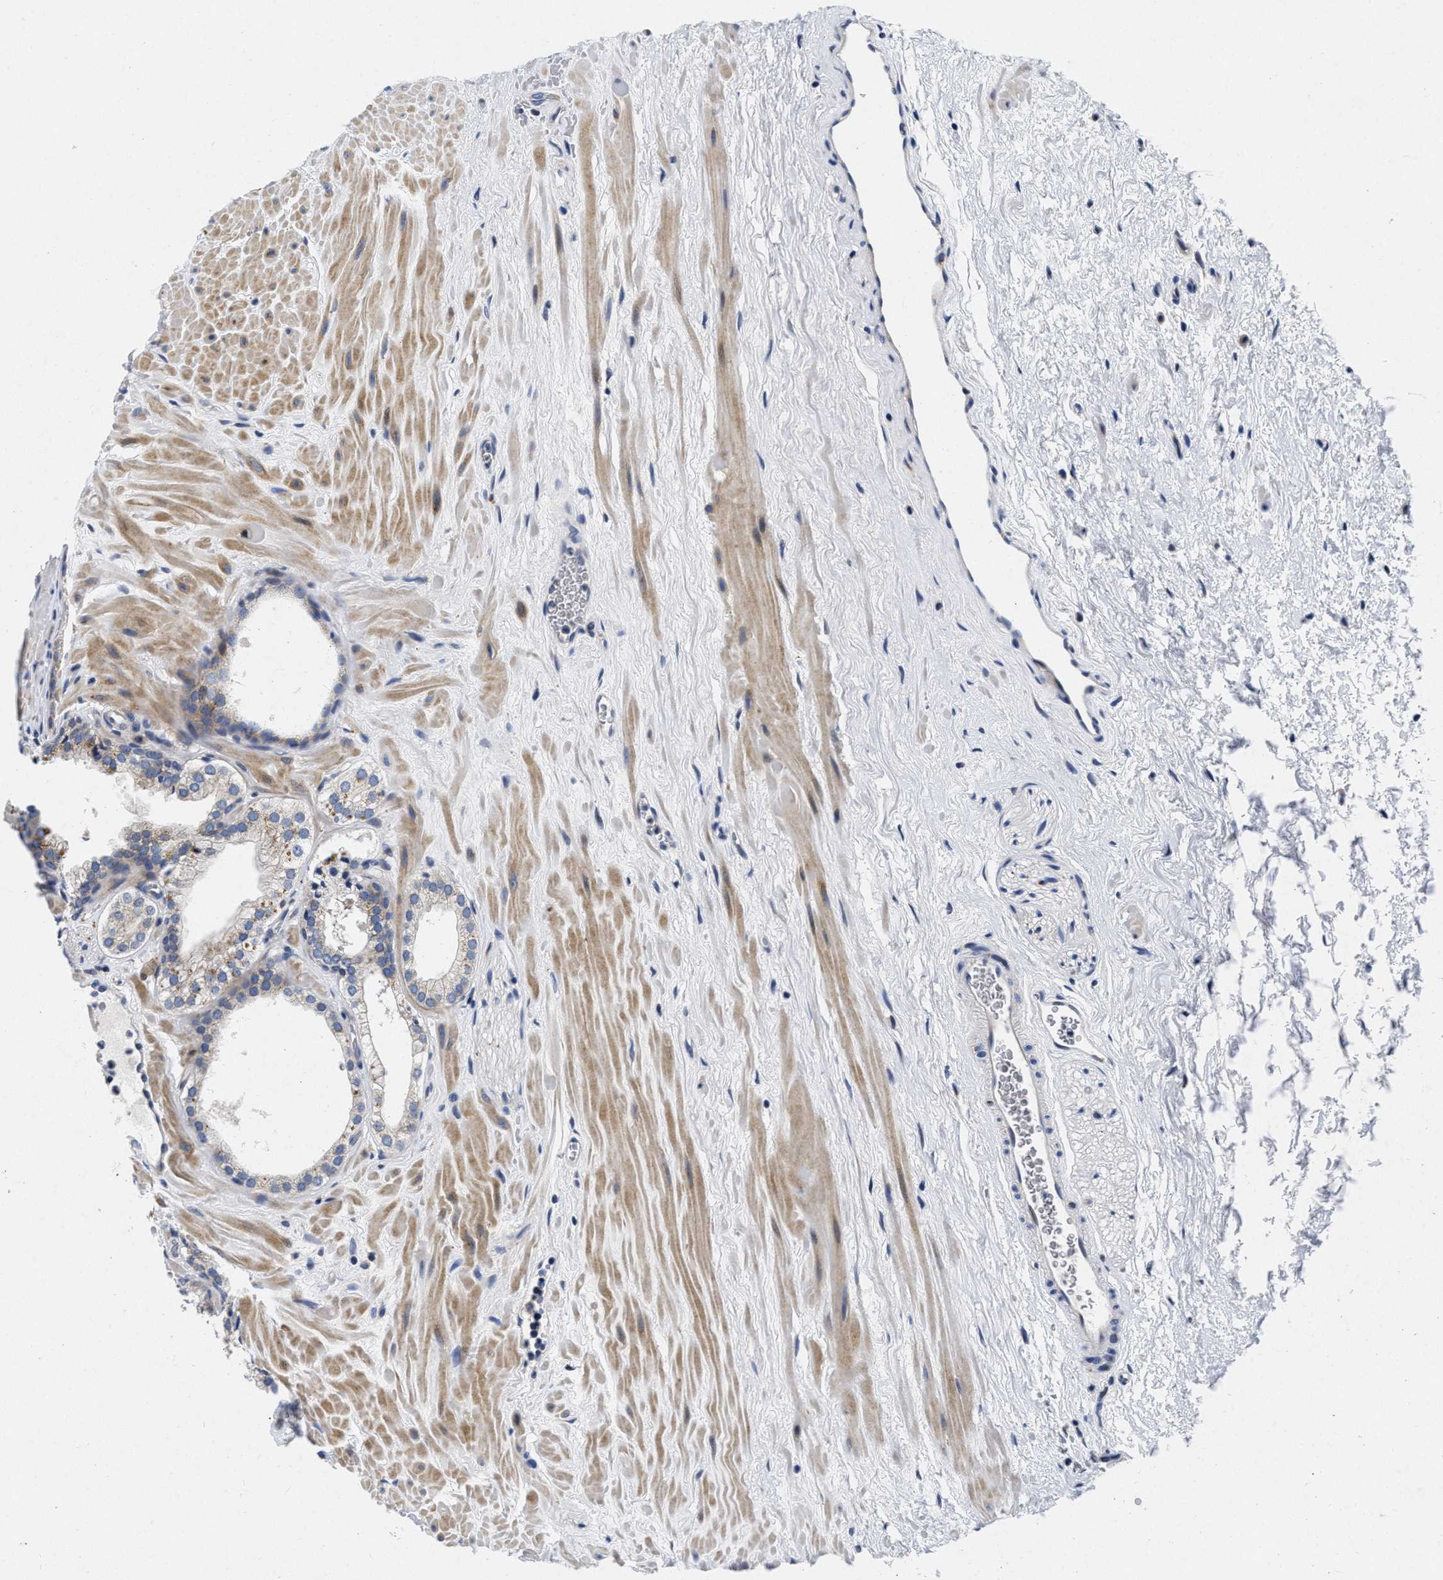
{"staining": {"intensity": "weak", "quantity": "<25%", "location": "cytoplasmic/membranous"}, "tissue": "prostate", "cell_type": "Glandular cells", "image_type": "normal", "snomed": [{"axis": "morphology", "description": "Normal tissue, NOS"}, {"axis": "morphology", "description": "Urothelial carcinoma, Low grade"}, {"axis": "topography", "description": "Urinary bladder"}, {"axis": "topography", "description": "Prostate"}], "caption": "IHC image of normal human prostate stained for a protein (brown), which exhibits no expression in glandular cells.", "gene": "LAD1", "patient": {"sex": "male", "age": 60}}